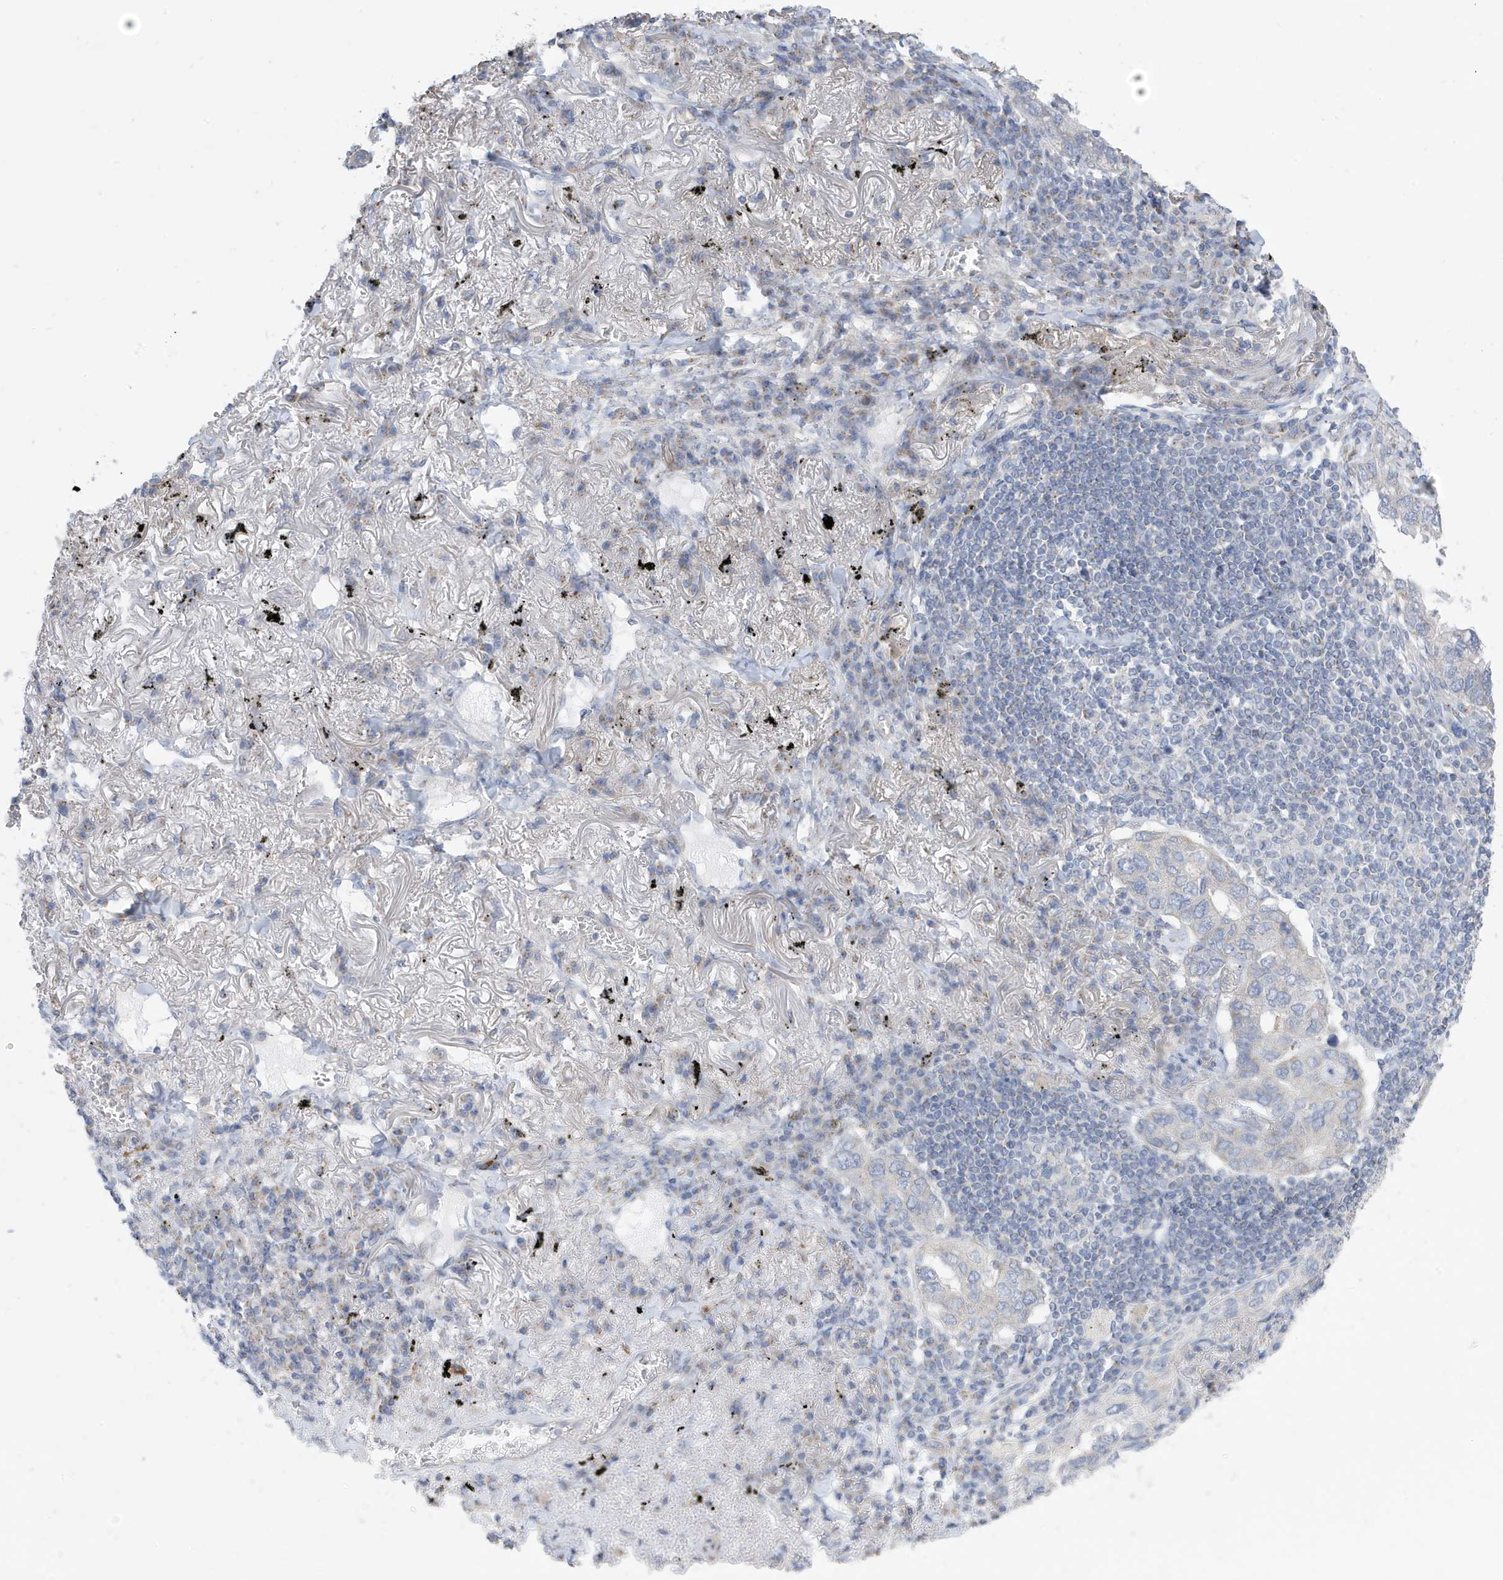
{"staining": {"intensity": "negative", "quantity": "none", "location": "none"}, "tissue": "lung cancer", "cell_type": "Tumor cells", "image_type": "cancer", "snomed": [{"axis": "morphology", "description": "Adenocarcinoma, NOS"}, {"axis": "topography", "description": "Lung"}], "caption": "DAB immunohistochemical staining of human lung adenocarcinoma demonstrates no significant expression in tumor cells.", "gene": "ATP13A5", "patient": {"sex": "male", "age": 65}}